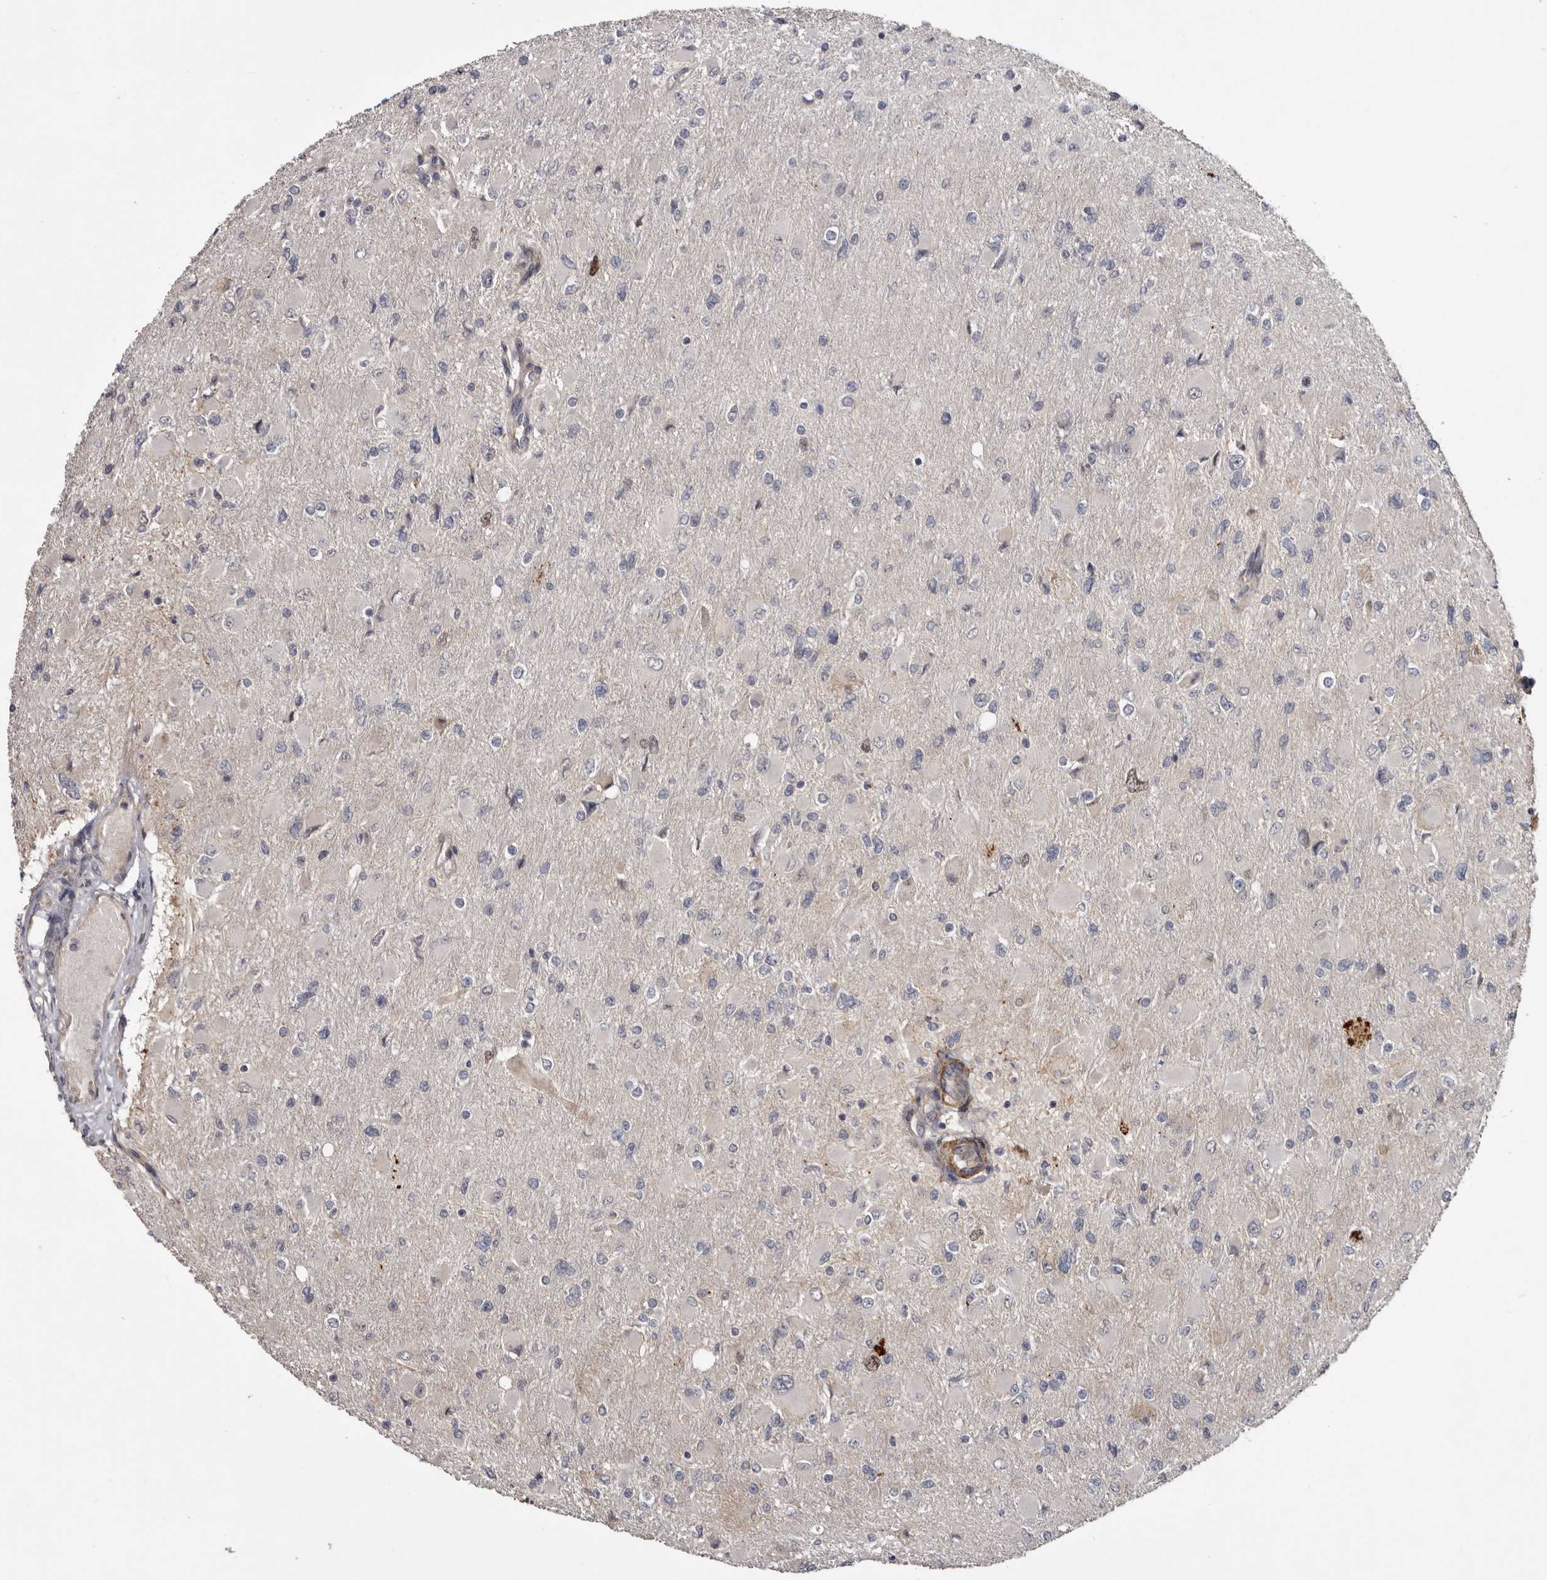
{"staining": {"intensity": "negative", "quantity": "none", "location": "none"}, "tissue": "glioma", "cell_type": "Tumor cells", "image_type": "cancer", "snomed": [{"axis": "morphology", "description": "Glioma, malignant, High grade"}, {"axis": "topography", "description": "Cerebral cortex"}], "caption": "Photomicrograph shows no protein expression in tumor cells of malignant glioma (high-grade) tissue. (DAB immunohistochemistry with hematoxylin counter stain).", "gene": "CDCA8", "patient": {"sex": "female", "age": 36}}